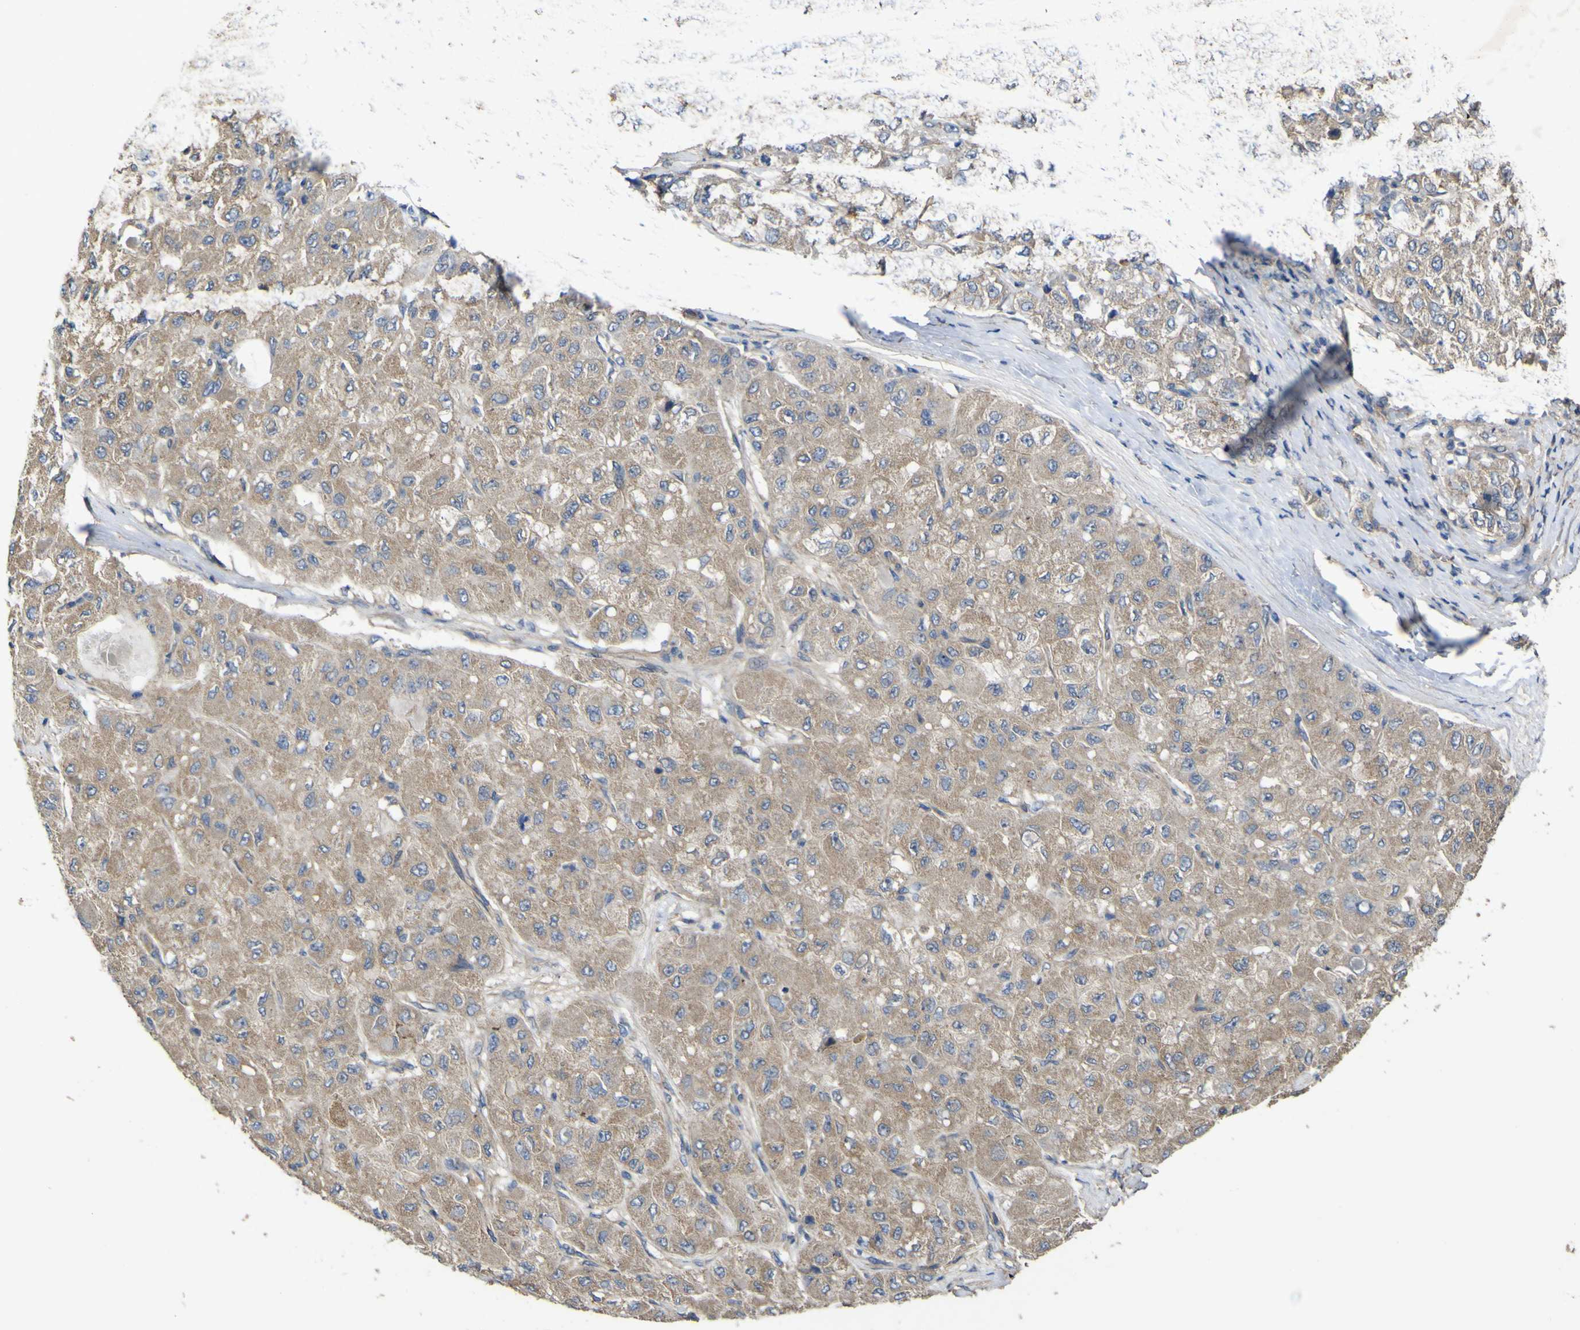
{"staining": {"intensity": "moderate", "quantity": ">75%", "location": "cytoplasmic/membranous"}, "tissue": "liver cancer", "cell_type": "Tumor cells", "image_type": "cancer", "snomed": [{"axis": "morphology", "description": "Carcinoma, Hepatocellular, NOS"}, {"axis": "topography", "description": "Liver"}], "caption": "Brown immunohistochemical staining in liver cancer shows moderate cytoplasmic/membranous staining in approximately >75% of tumor cells. The staining is performed using DAB (3,3'-diaminobenzidine) brown chromogen to label protein expression. The nuclei are counter-stained blue using hematoxylin.", "gene": "TNFSF15", "patient": {"sex": "male", "age": 80}}